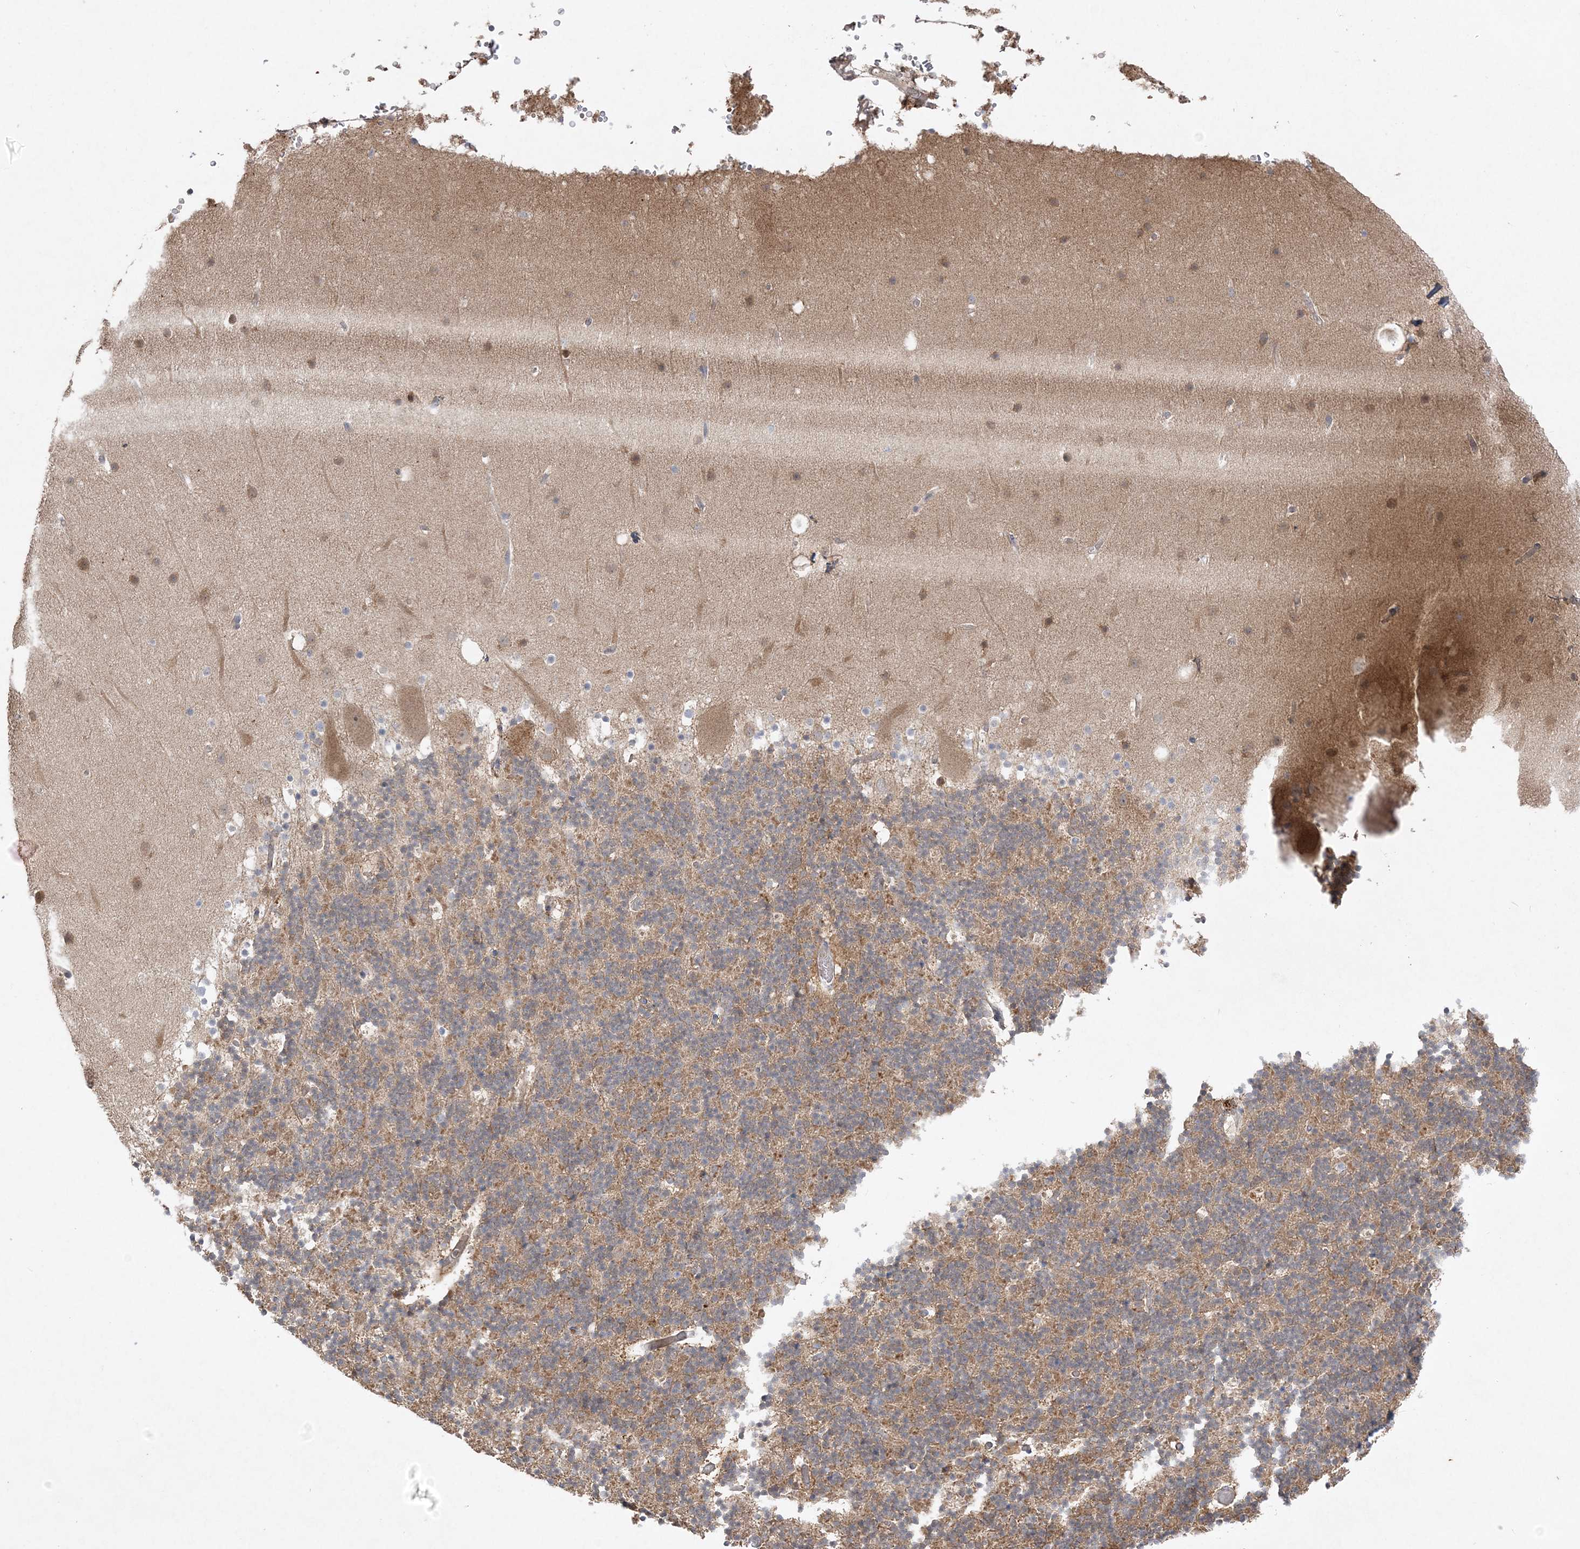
{"staining": {"intensity": "moderate", "quantity": ">75%", "location": "cytoplasmic/membranous"}, "tissue": "cerebellum", "cell_type": "Cells in granular layer", "image_type": "normal", "snomed": [{"axis": "morphology", "description": "Normal tissue, NOS"}, {"axis": "topography", "description": "Cerebellum"}], "caption": "Moderate cytoplasmic/membranous staining for a protein is identified in approximately >75% of cells in granular layer of unremarkable cerebellum using immunohistochemistry.", "gene": "INPP1", "patient": {"sex": "male", "age": 57}}